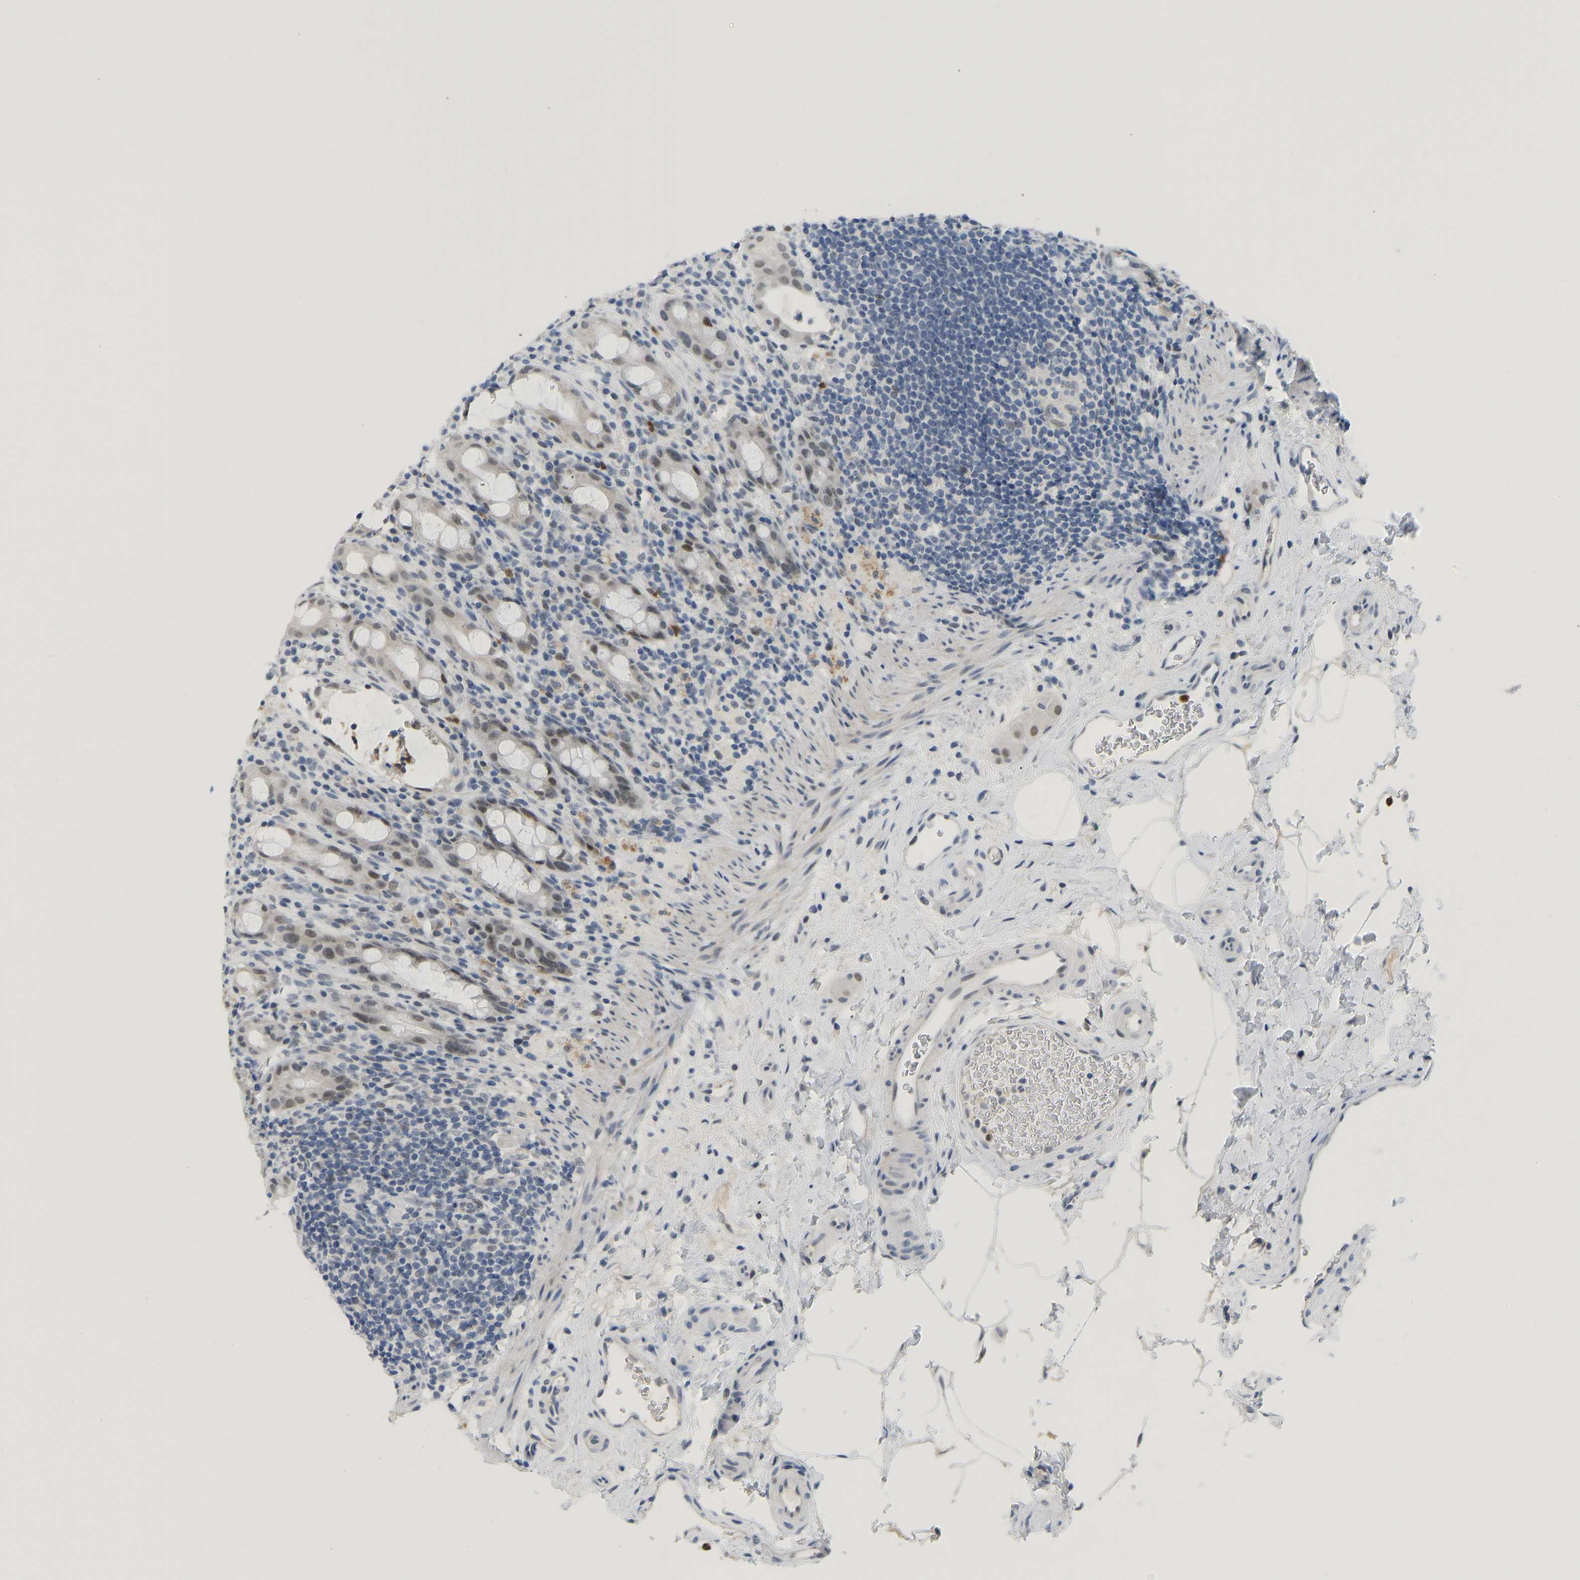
{"staining": {"intensity": "weak", "quantity": "<25%", "location": "cytoplasmic/membranous,nuclear"}, "tissue": "rectum", "cell_type": "Glandular cells", "image_type": "normal", "snomed": [{"axis": "morphology", "description": "Normal tissue, NOS"}, {"axis": "topography", "description": "Rectum"}], "caption": "Protein analysis of normal rectum reveals no significant staining in glandular cells.", "gene": "TXNDC2", "patient": {"sex": "male", "age": 44}}